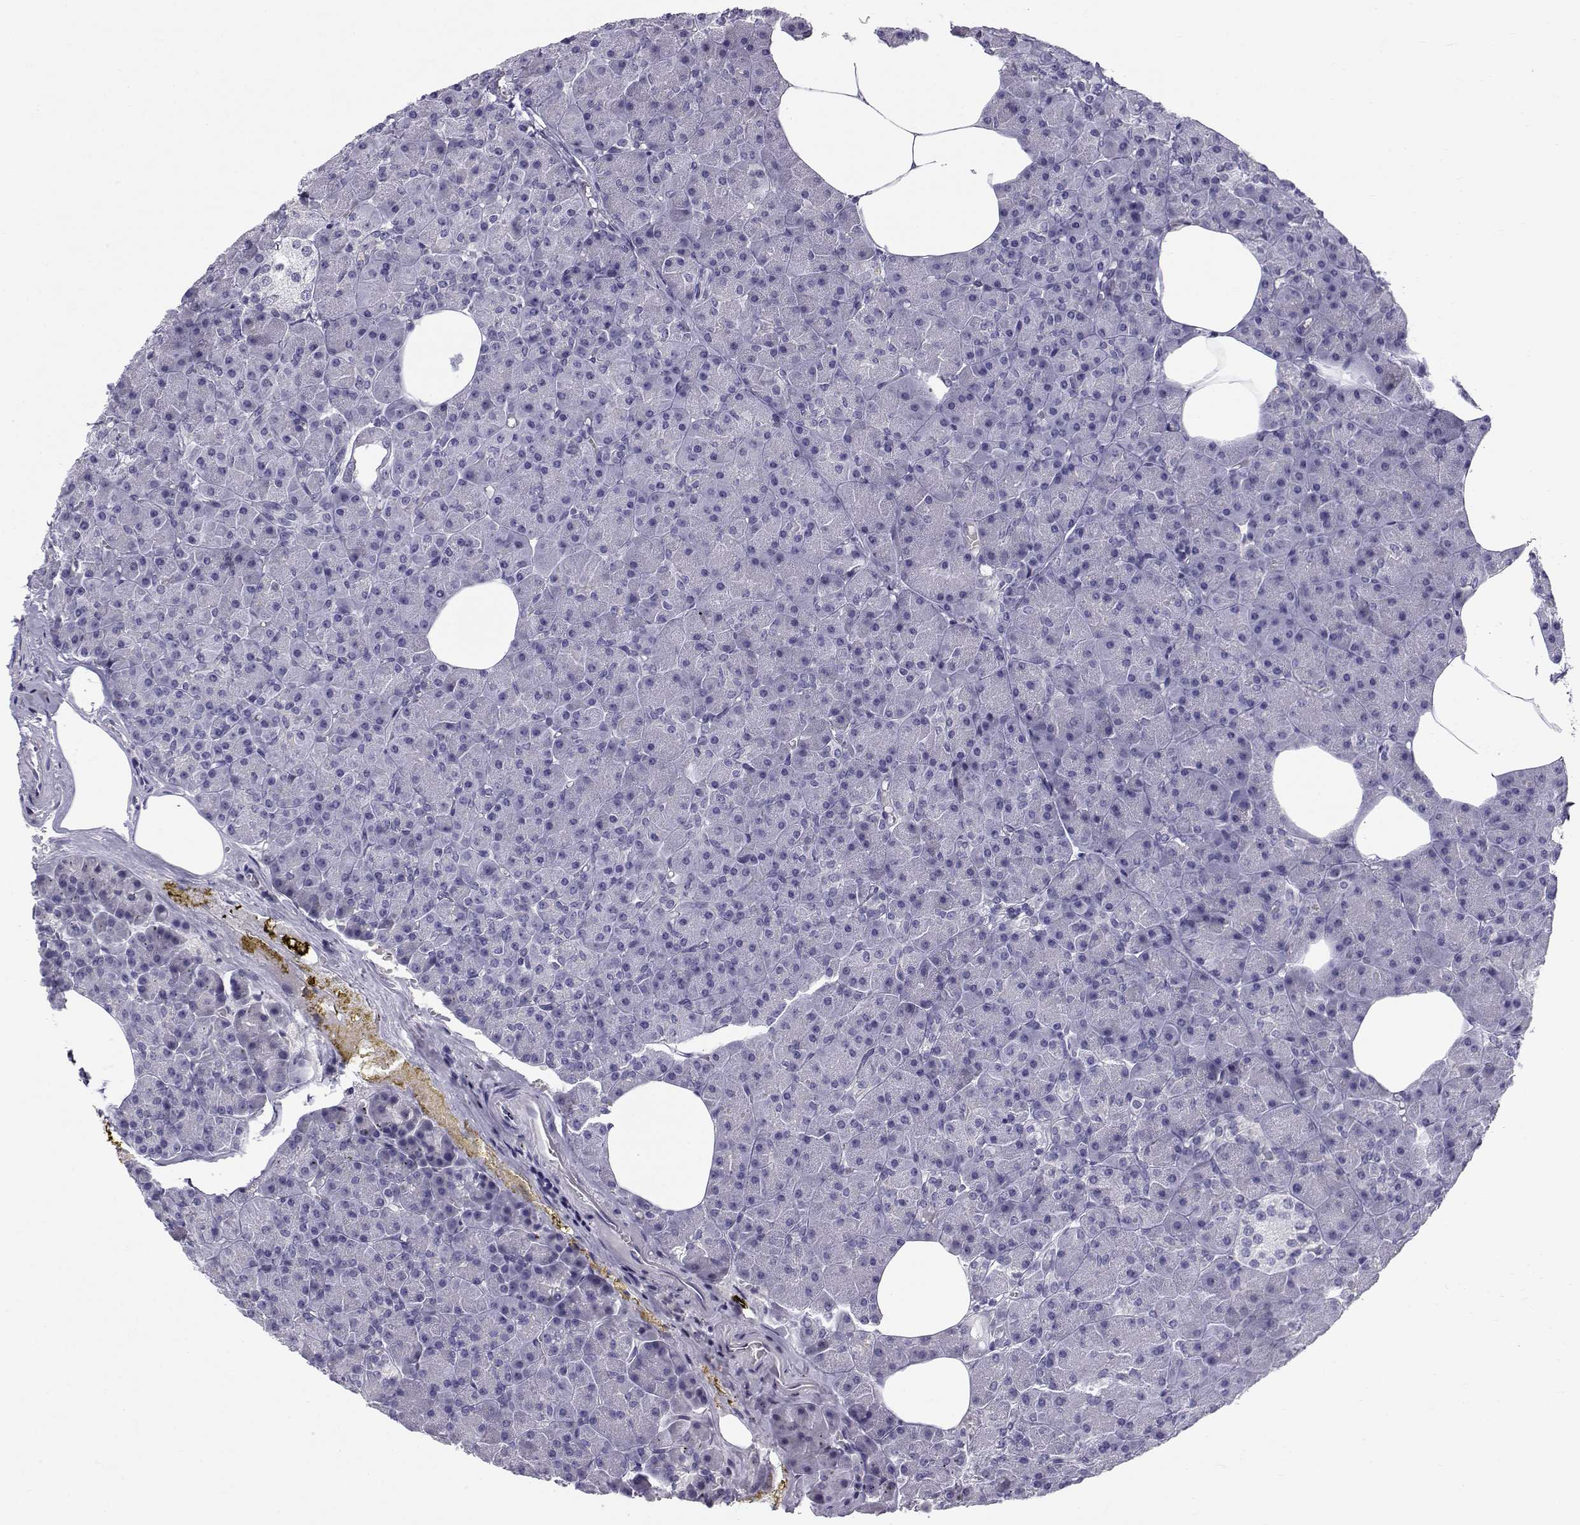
{"staining": {"intensity": "negative", "quantity": "none", "location": "none"}, "tissue": "pancreas", "cell_type": "Exocrine glandular cells", "image_type": "normal", "snomed": [{"axis": "morphology", "description": "Normal tissue, NOS"}, {"axis": "topography", "description": "Pancreas"}], "caption": "Exocrine glandular cells show no significant protein staining in unremarkable pancreas. (Stains: DAB (3,3'-diaminobenzidine) immunohistochemistry with hematoxylin counter stain, Microscopy: brightfield microscopy at high magnification).", "gene": "RNASE12", "patient": {"sex": "female", "age": 45}}